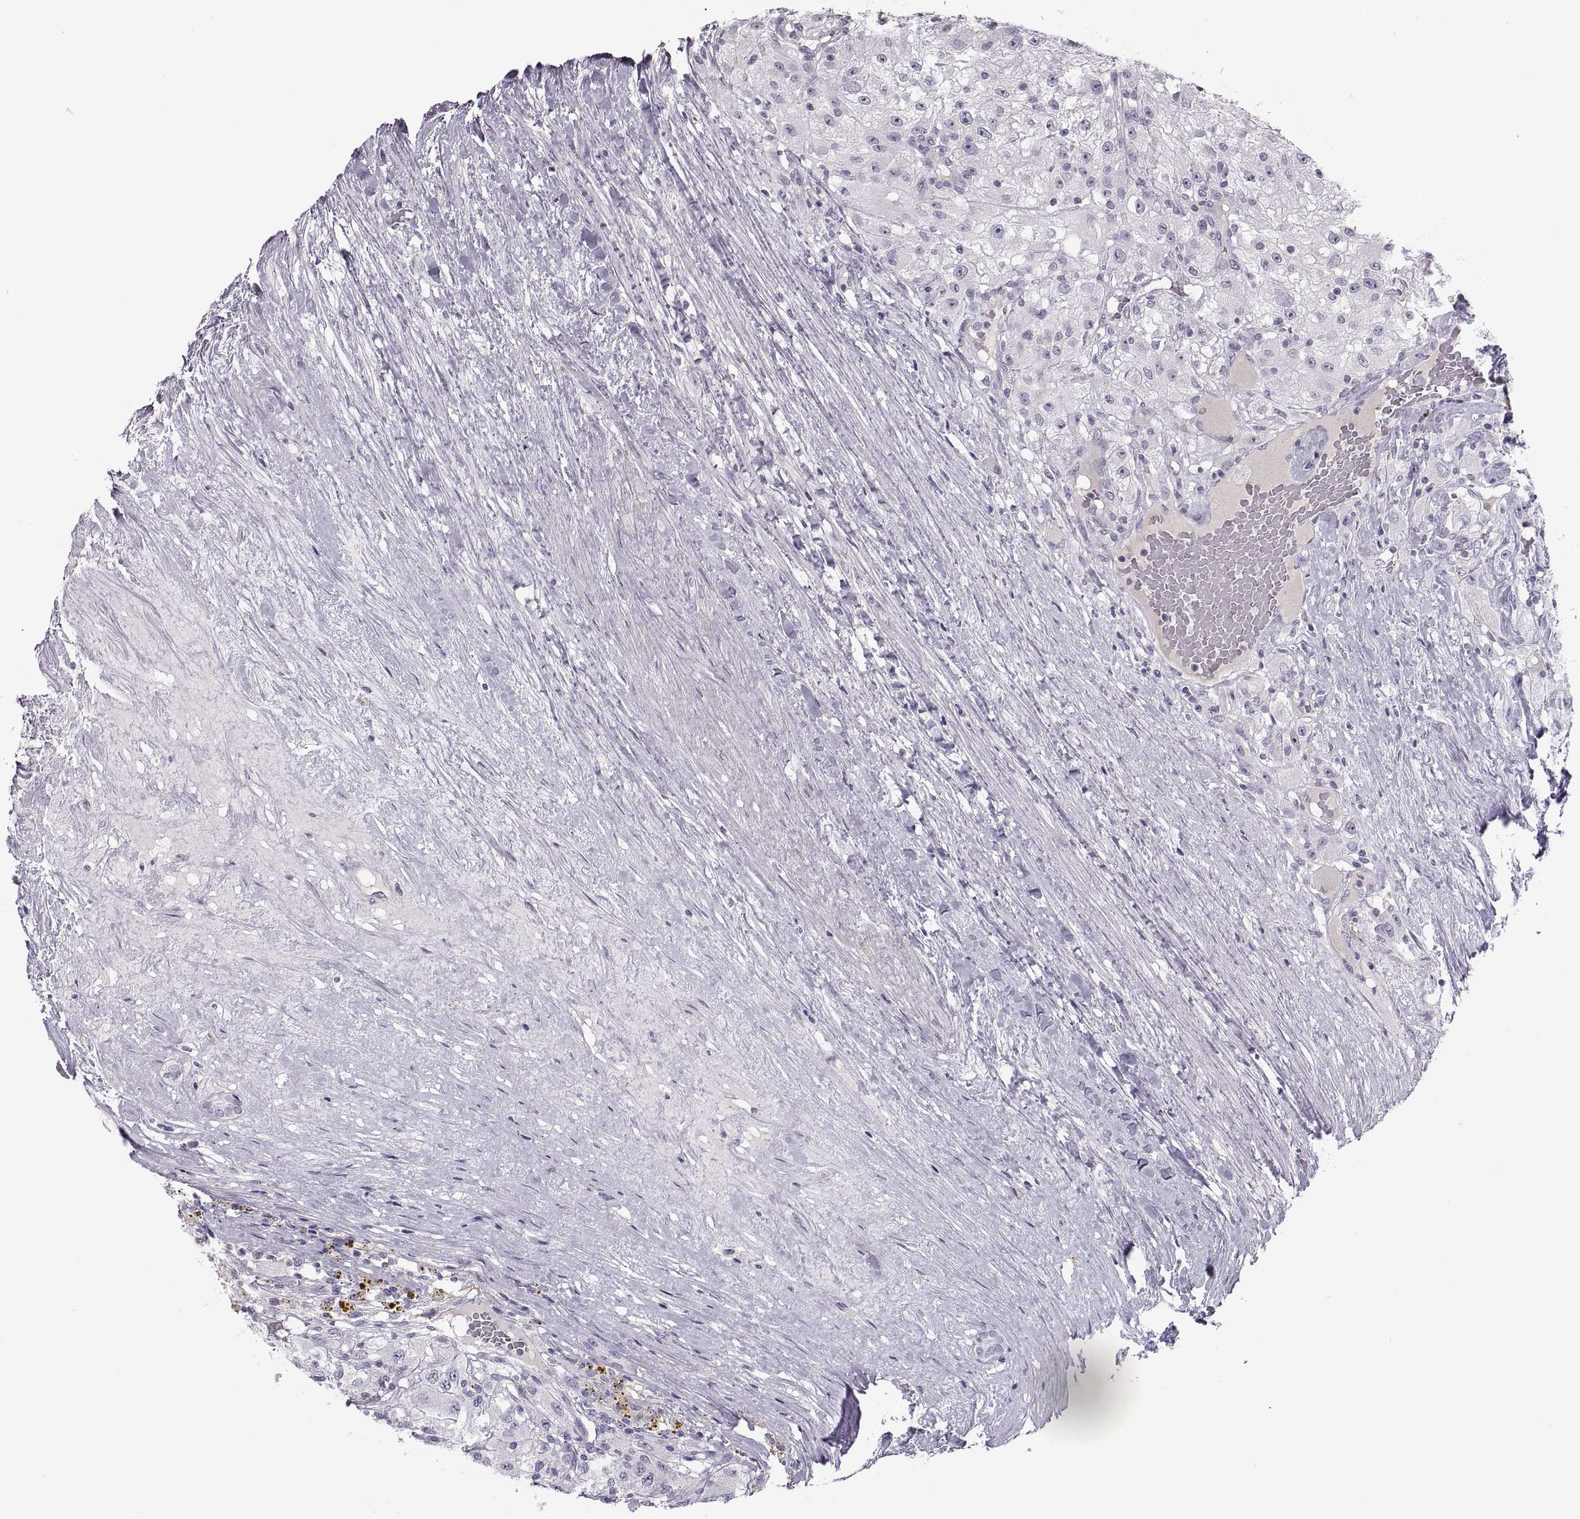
{"staining": {"intensity": "negative", "quantity": "none", "location": "none"}, "tissue": "renal cancer", "cell_type": "Tumor cells", "image_type": "cancer", "snomed": [{"axis": "morphology", "description": "Adenocarcinoma, NOS"}, {"axis": "topography", "description": "Kidney"}], "caption": "DAB immunohistochemical staining of human renal cancer displays no significant positivity in tumor cells.", "gene": "CHCT1", "patient": {"sex": "female", "age": 67}}